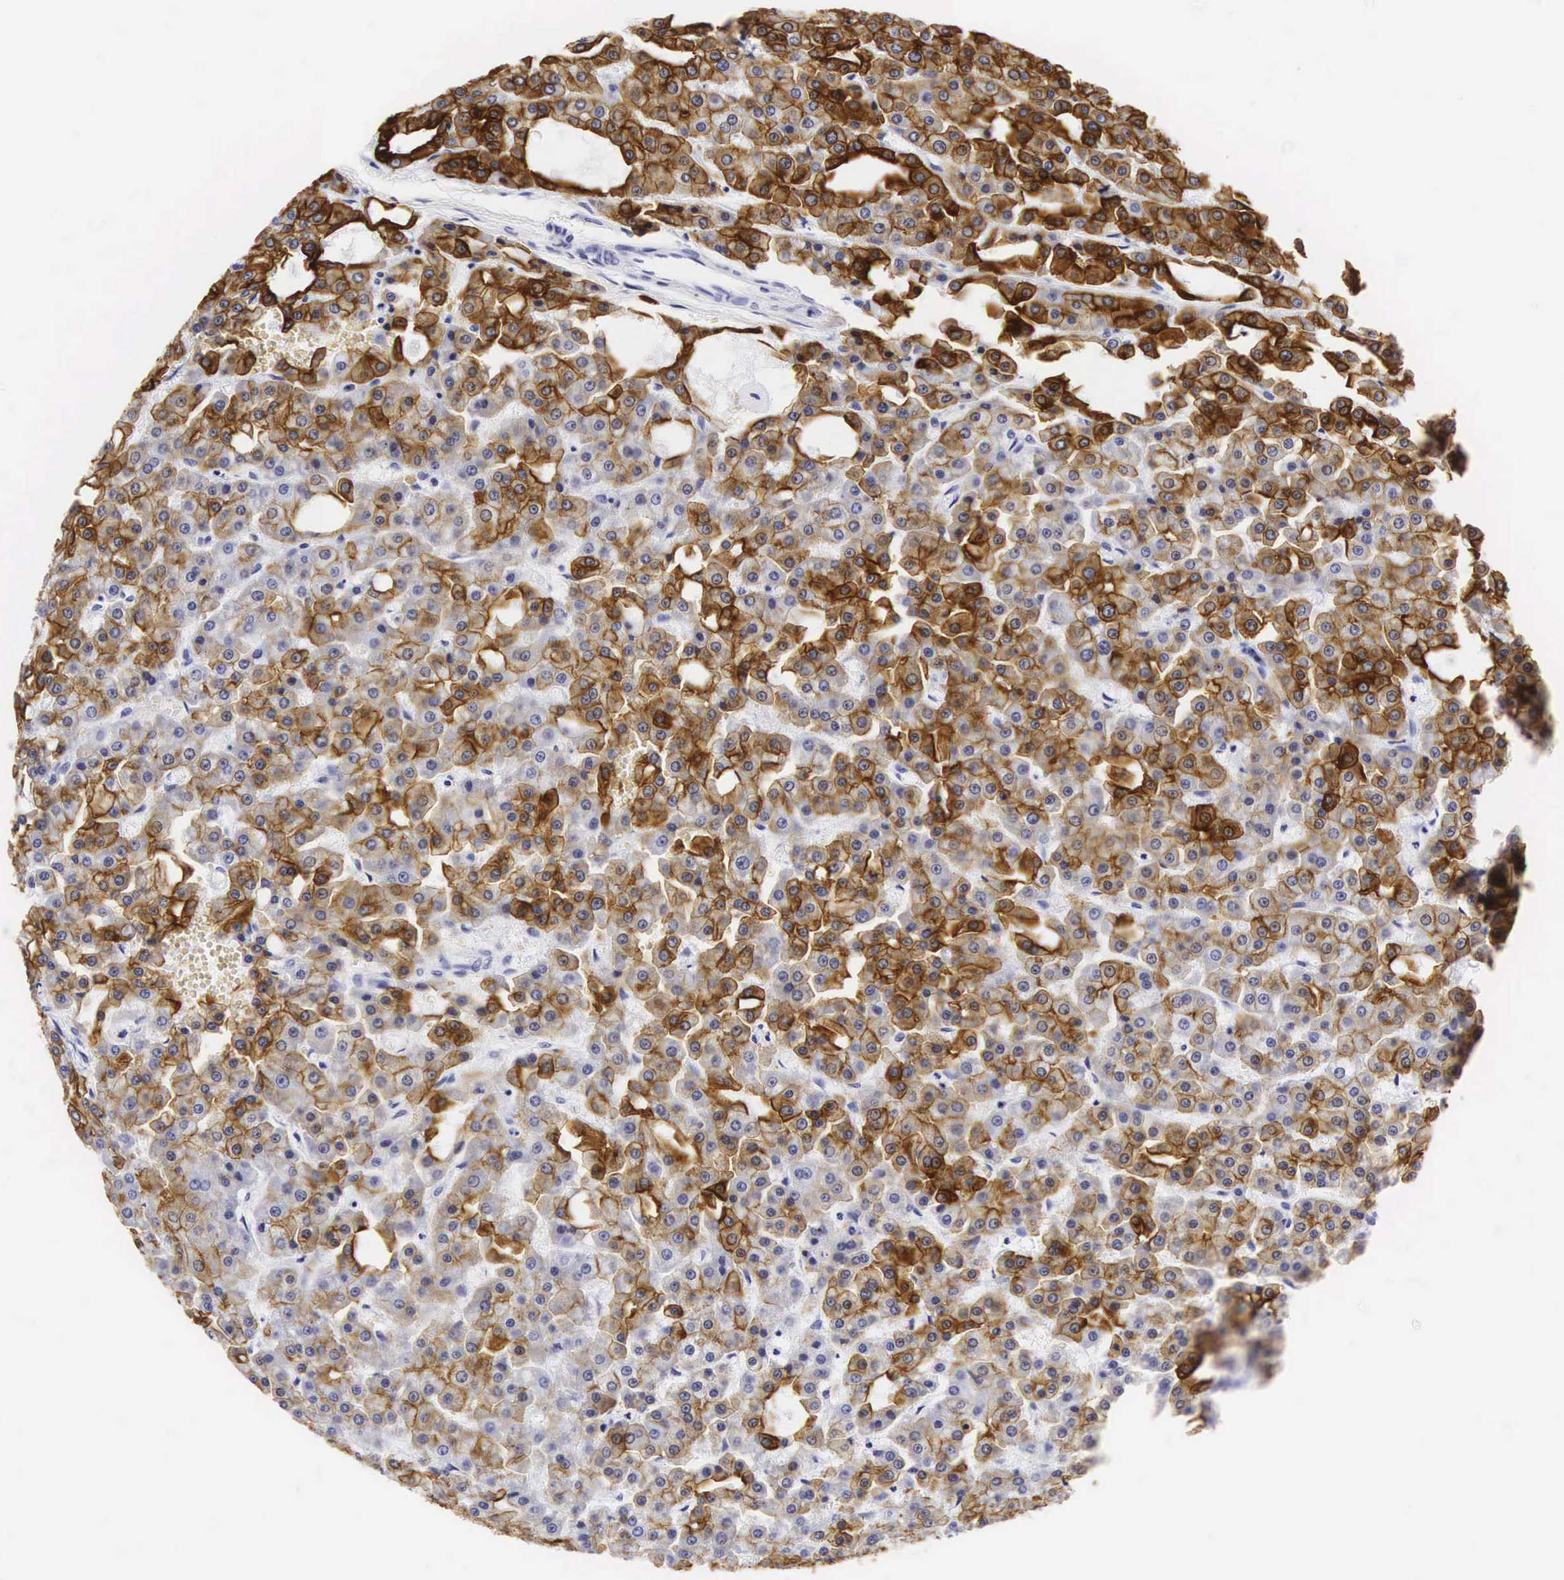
{"staining": {"intensity": "strong", "quantity": ">75%", "location": "cytoplasmic/membranous"}, "tissue": "liver cancer", "cell_type": "Tumor cells", "image_type": "cancer", "snomed": [{"axis": "morphology", "description": "Carcinoma, Hepatocellular, NOS"}, {"axis": "topography", "description": "Liver"}], "caption": "IHC (DAB (3,3'-diaminobenzidine)) staining of human hepatocellular carcinoma (liver) exhibits strong cytoplasmic/membranous protein staining in approximately >75% of tumor cells.", "gene": "KRT18", "patient": {"sex": "female", "age": 85}}